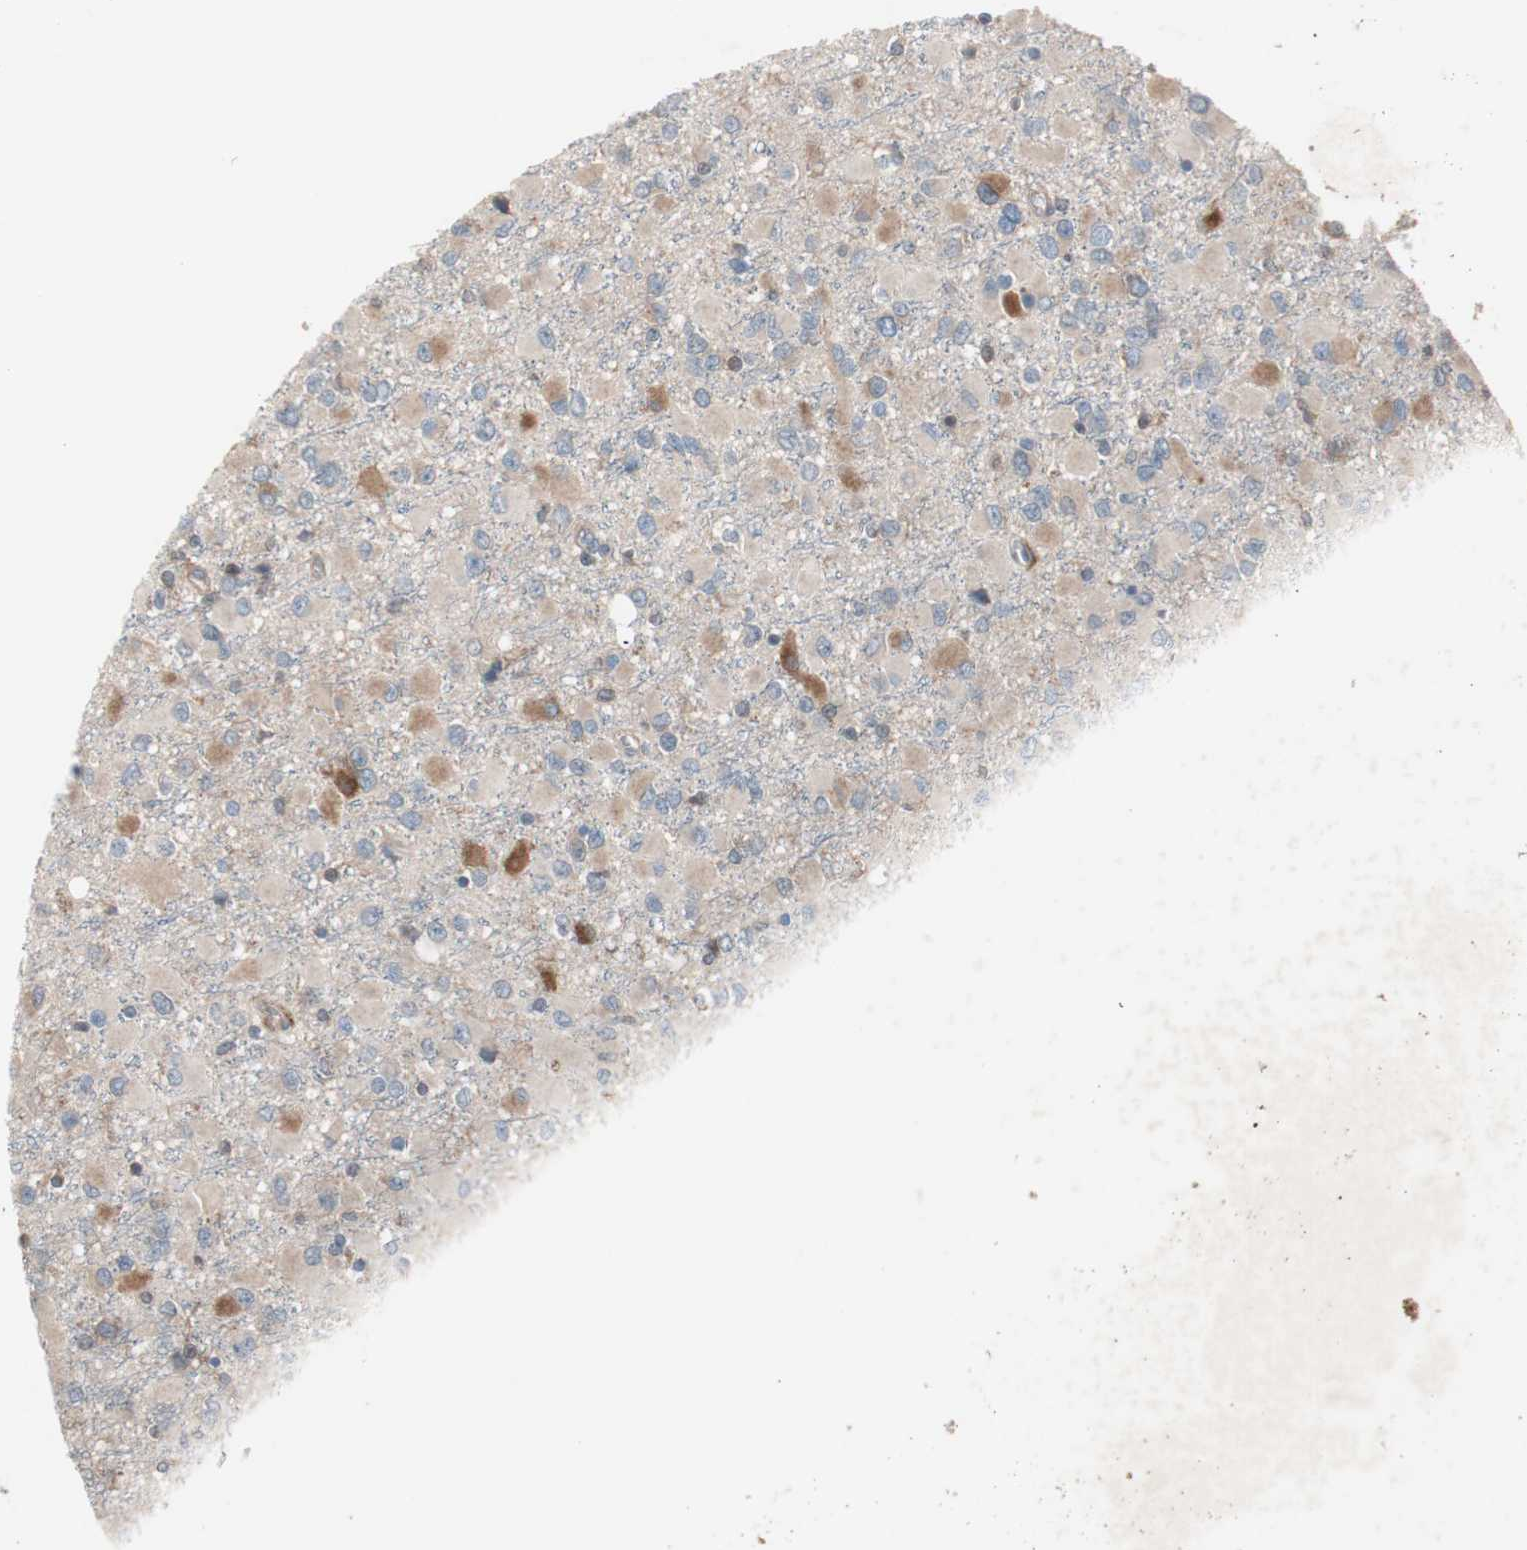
{"staining": {"intensity": "moderate", "quantity": ">75%", "location": "cytoplasmic/membranous"}, "tissue": "glioma", "cell_type": "Tumor cells", "image_type": "cancer", "snomed": [{"axis": "morphology", "description": "Glioma, malignant, Low grade"}, {"axis": "topography", "description": "Brain"}], "caption": "This is an image of IHC staining of malignant glioma (low-grade), which shows moderate positivity in the cytoplasmic/membranous of tumor cells.", "gene": "STAB1", "patient": {"sex": "male", "age": 42}}